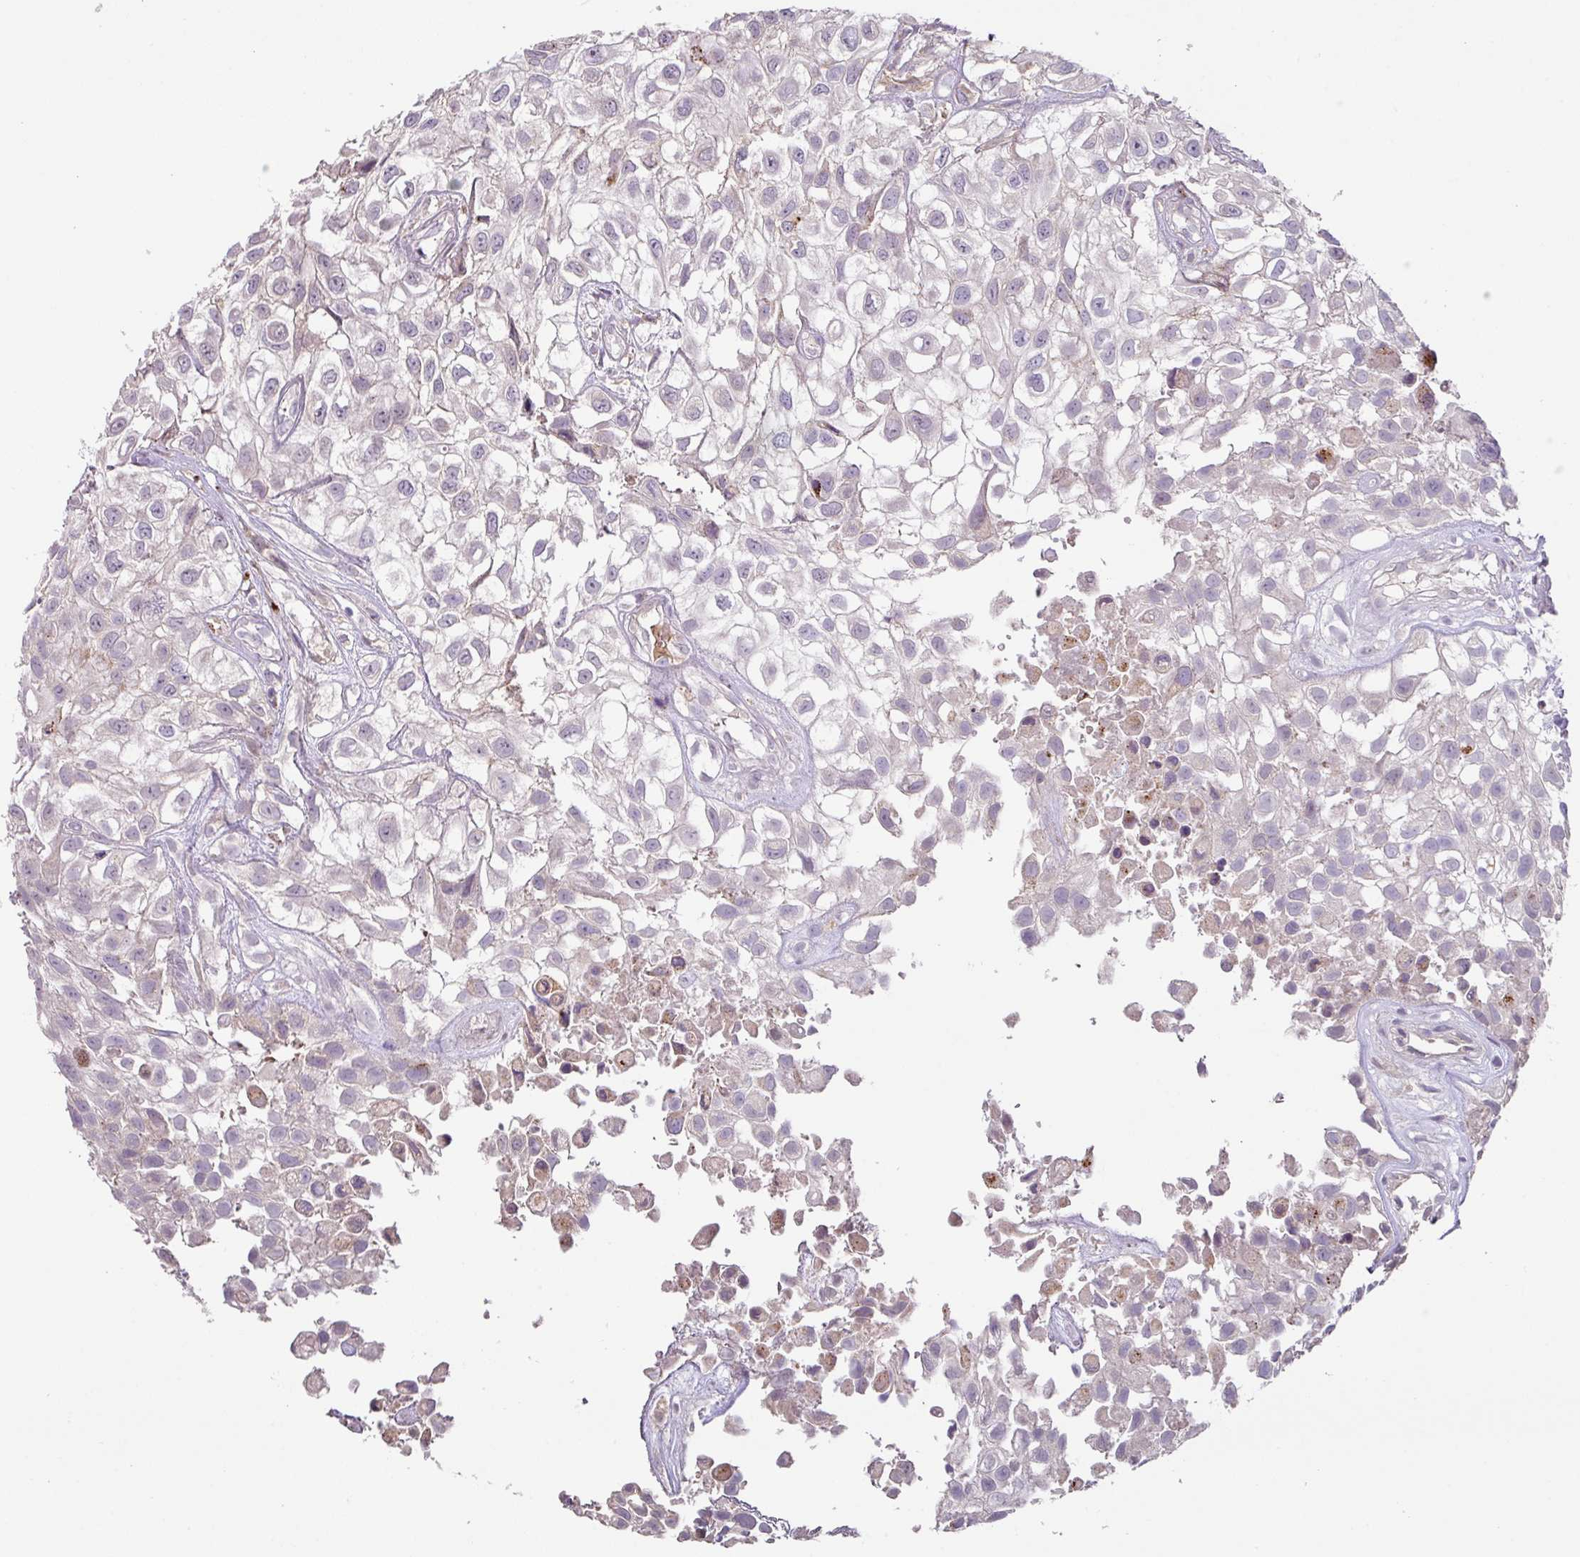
{"staining": {"intensity": "moderate", "quantity": "<25%", "location": "cytoplasmic/membranous"}, "tissue": "urothelial cancer", "cell_type": "Tumor cells", "image_type": "cancer", "snomed": [{"axis": "morphology", "description": "Urothelial carcinoma, High grade"}, {"axis": "topography", "description": "Urinary bladder"}], "caption": "This micrograph shows immunohistochemistry staining of urothelial cancer, with low moderate cytoplasmic/membranous staining in approximately <25% of tumor cells.", "gene": "PLEKHH3", "patient": {"sex": "male", "age": 56}}